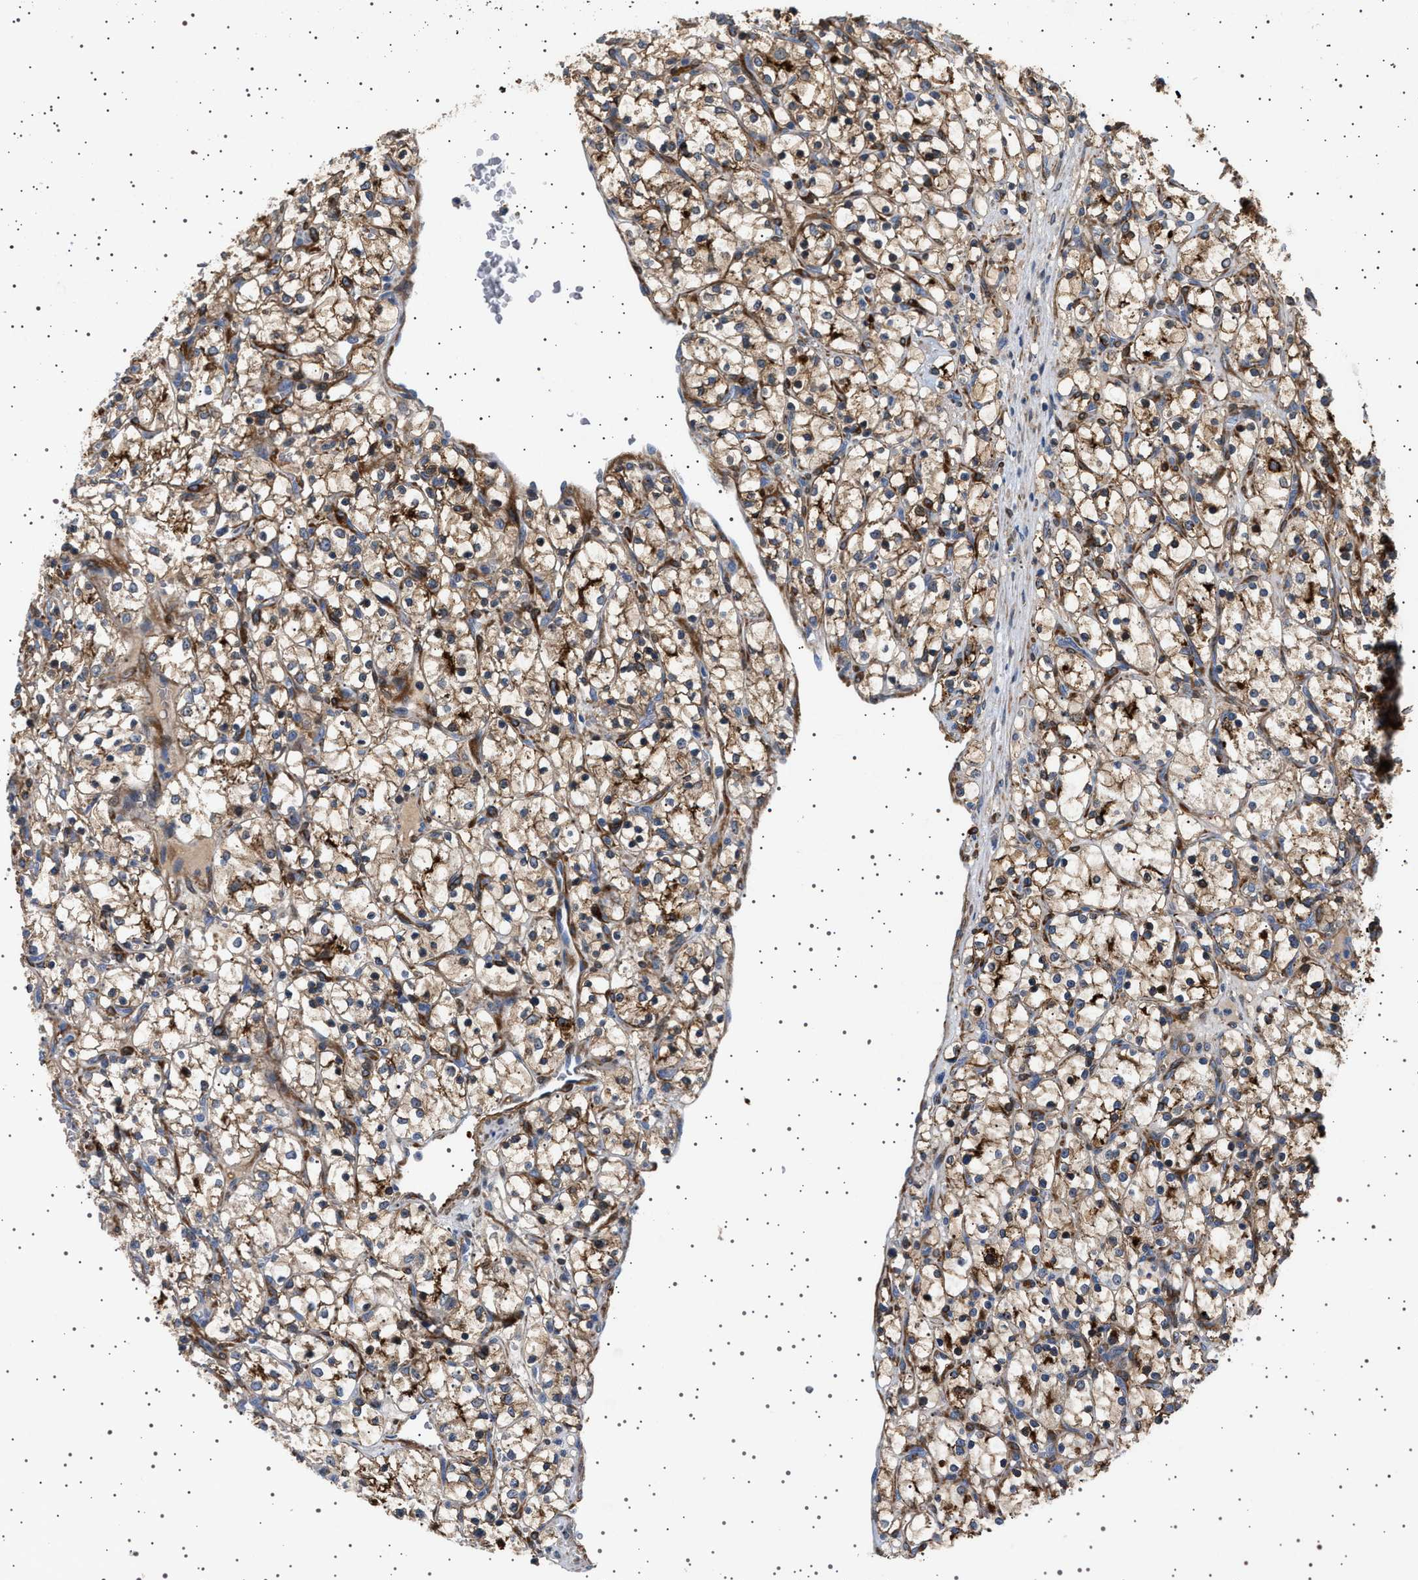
{"staining": {"intensity": "moderate", "quantity": ">75%", "location": "cytoplasmic/membranous"}, "tissue": "renal cancer", "cell_type": "Tumor cells", "image_type": "cancer", "snomed": [{"axis": "morphology", "description": "Adenocarcinoma, NOS"}, {"axis": "topography", "description": "Kidney"}], "caption": "IHC staining of renal cancer, which demonstrates medium levels of moderate cytoplasmic/membranous staining in approximately >75% of tumor cells indicating moderate cytoplasmic/membranous protein expression. The staining was performed using DAB (3,3'-diaminobenzidine) (brown) for protein detection and nuclei were counterstained in hematoxylin (blue).", "gene": "GUCY1B1", "patient": {"sex": "female", "age": 69}}